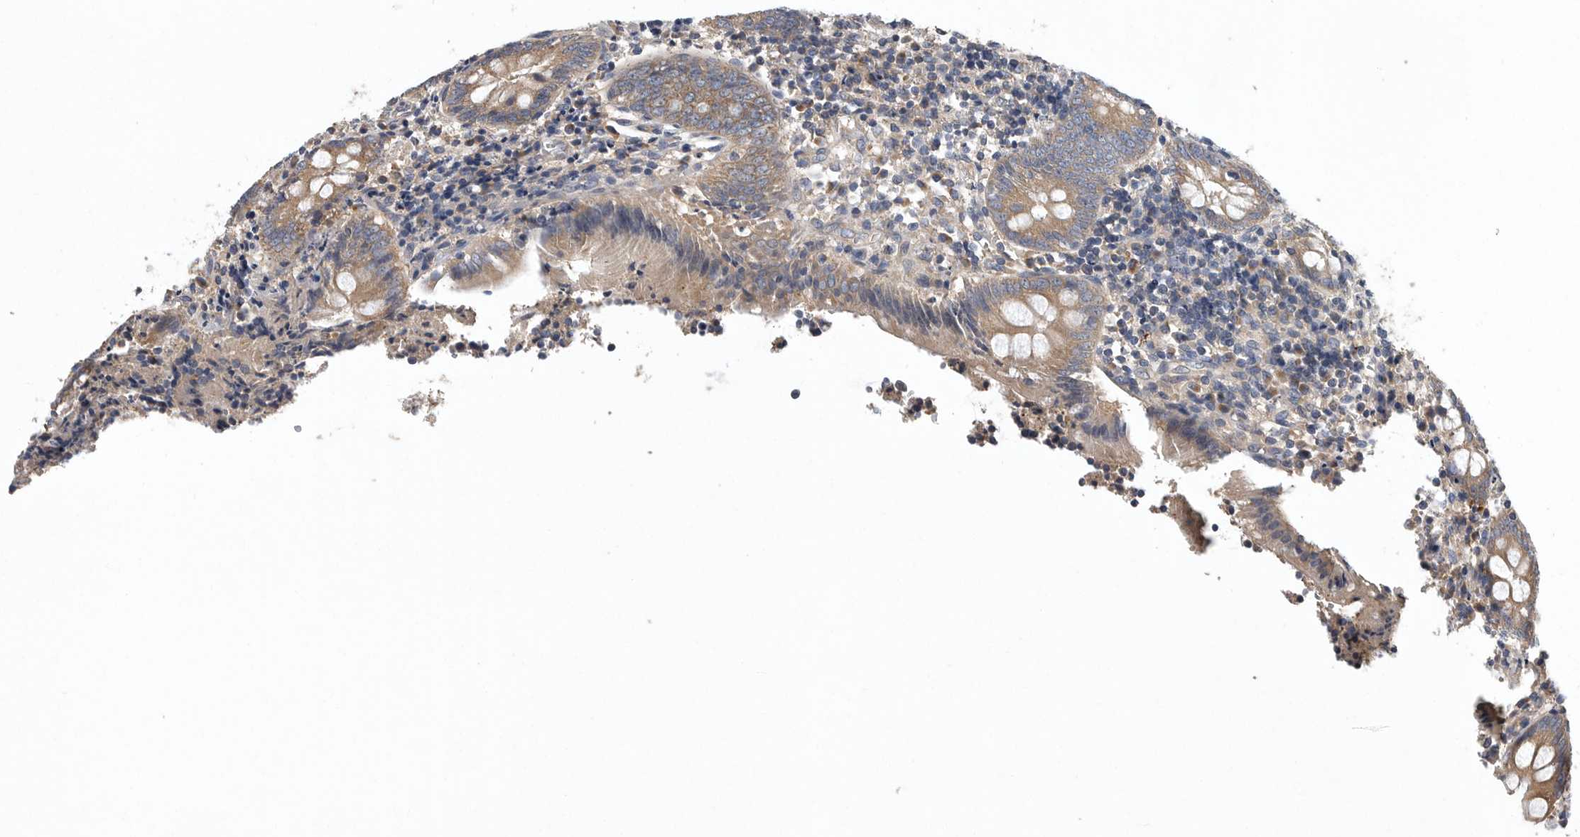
{"staining": {"intensity": "moderate", "quantity": ">75%", "location": "cytoplasmic/membranous"}, "tissue": "appendix", "cell_type": "Glandular cells", "image_type": "normal", "snomed": [{"axis": "morphology", "description": "Normal tissue, NOS"}, {"axis": "topography", "description": "Appendix"}], "caption": "A histopathology image of appendix stained for a protein reveals moderate cytoplasmic/membranous brown staining in glandular cells. (Stains: DAB (3,3'-diaminobenzidine) in brown, nuclei in blue, Microscopy: brightfield microscopy at high magnification).", "gene": "OXR1", "patient": {"sex": "female", "age": 17}}